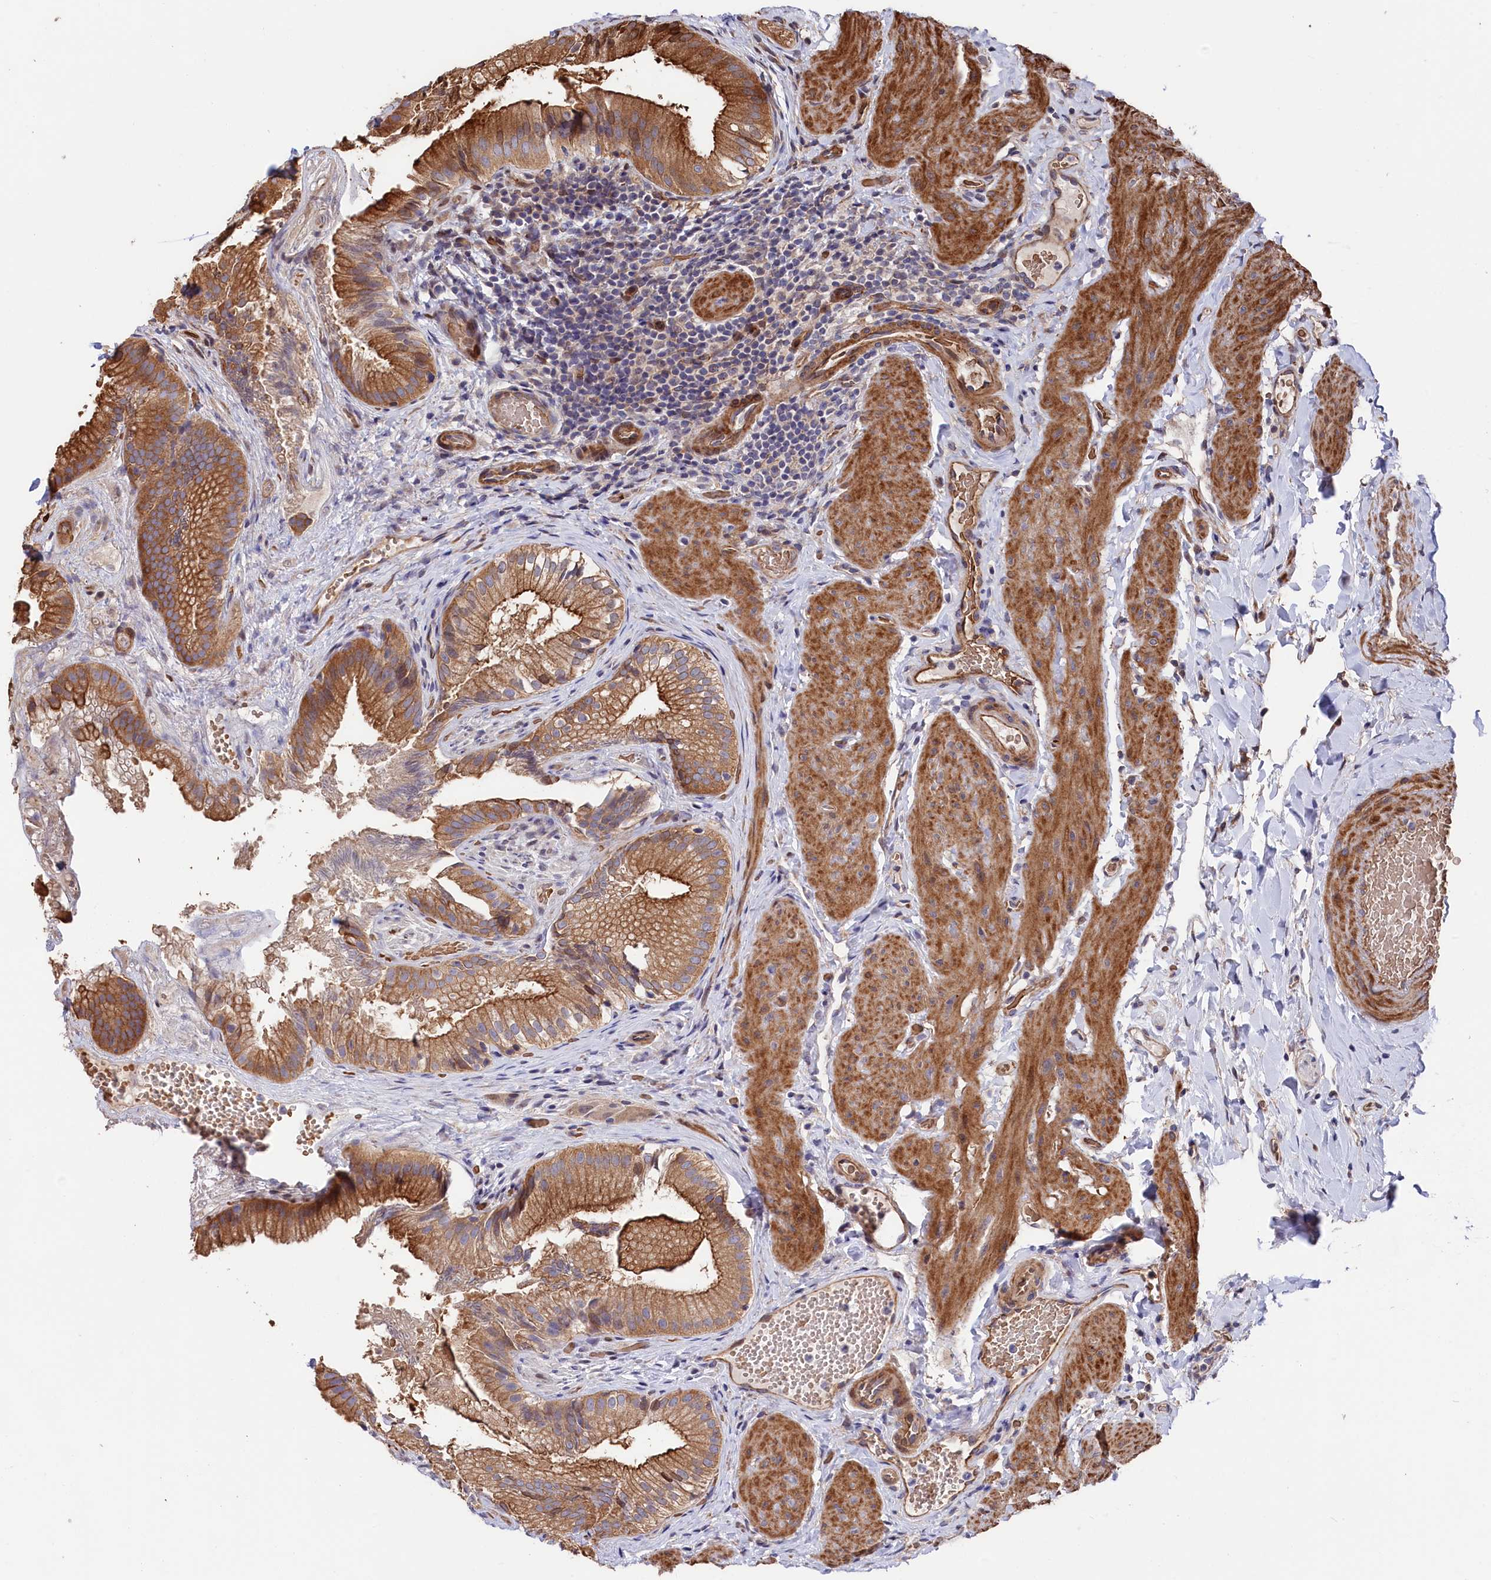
{"staining": {"intensity": "strong", "quantity": ">75%", "location": "cytoplasmic/membranous"}, "tissue": "gallbladder", "cell_type": "Glandular cells", "image_type": "normal", "snomed": [{"axis": "morphology", "description": "Normal tissue, NOS"}, {"axis": "topography", "description": "Gallbladder"}], "caption": "Immunohistochemical staining of benign gallbladder exhibits strong cytoplasmic/membranous protein positivity in about >75% of glandular cells.", "gene": "TNKS1BP1", "patient": {"sex": "female", "age": 30}}